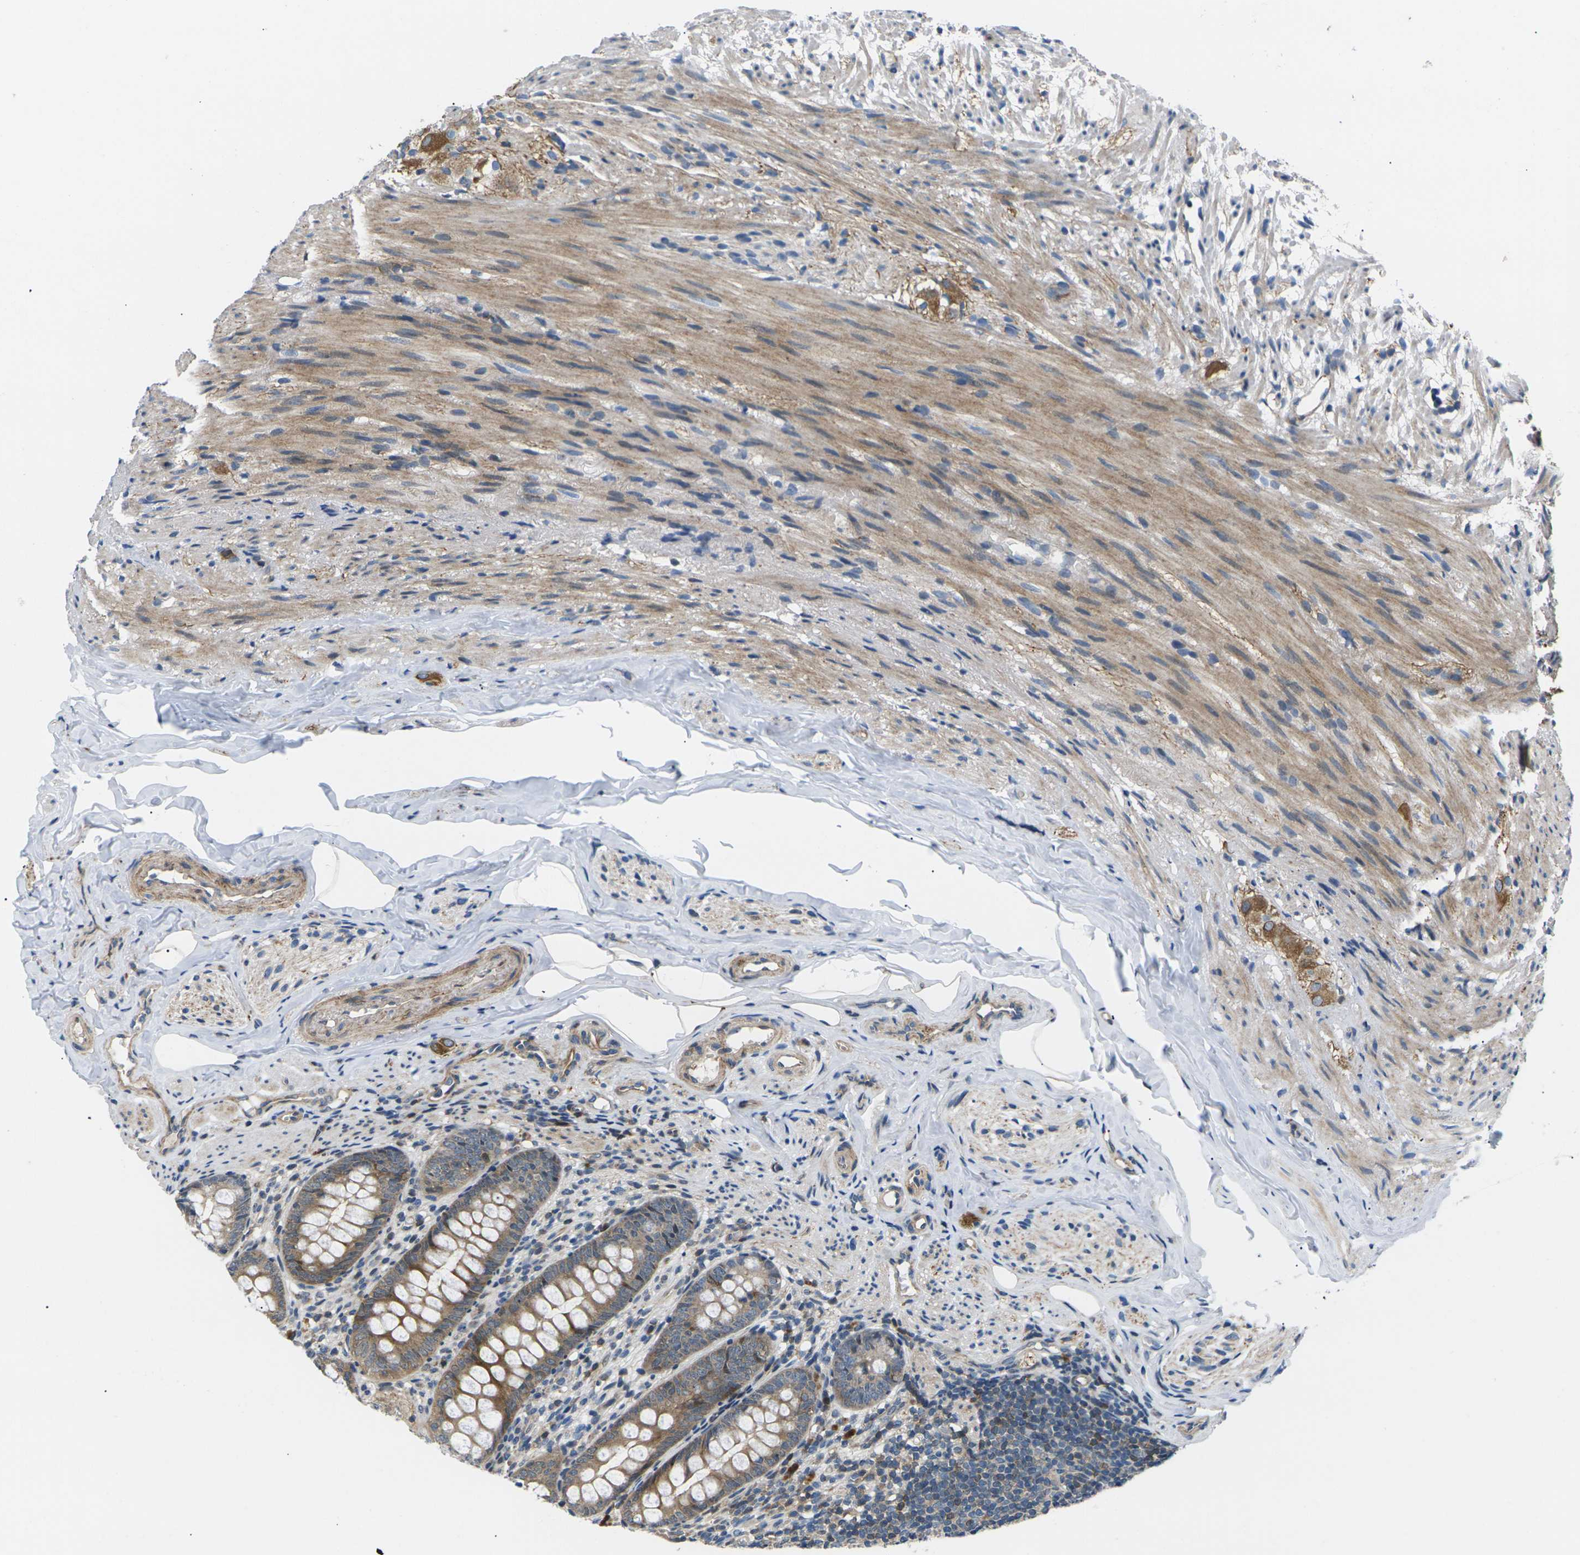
{"staining": {"intensity": "moderate", "quantity": ">75%", "location": "cytoplasmic/membranous"}, "tissue": "appendix", "cell_type": "Glandular cells", "image_type": "normal", "snomed": [{"axis": "morphology", "description": "Normal tissue, NOS"}, {"axis": "topography", "description": "Appendix"}], "caption": "Protein staining of unremarkable appendix reveals moderate cytoplasmic/membranous staining in about >75% of glandular cells. (brown staining indicates protein expression, while blue staining denotes nuclei).", "gene": "RPS6KA3", "patient": {"sex": "female", "age": 77}}